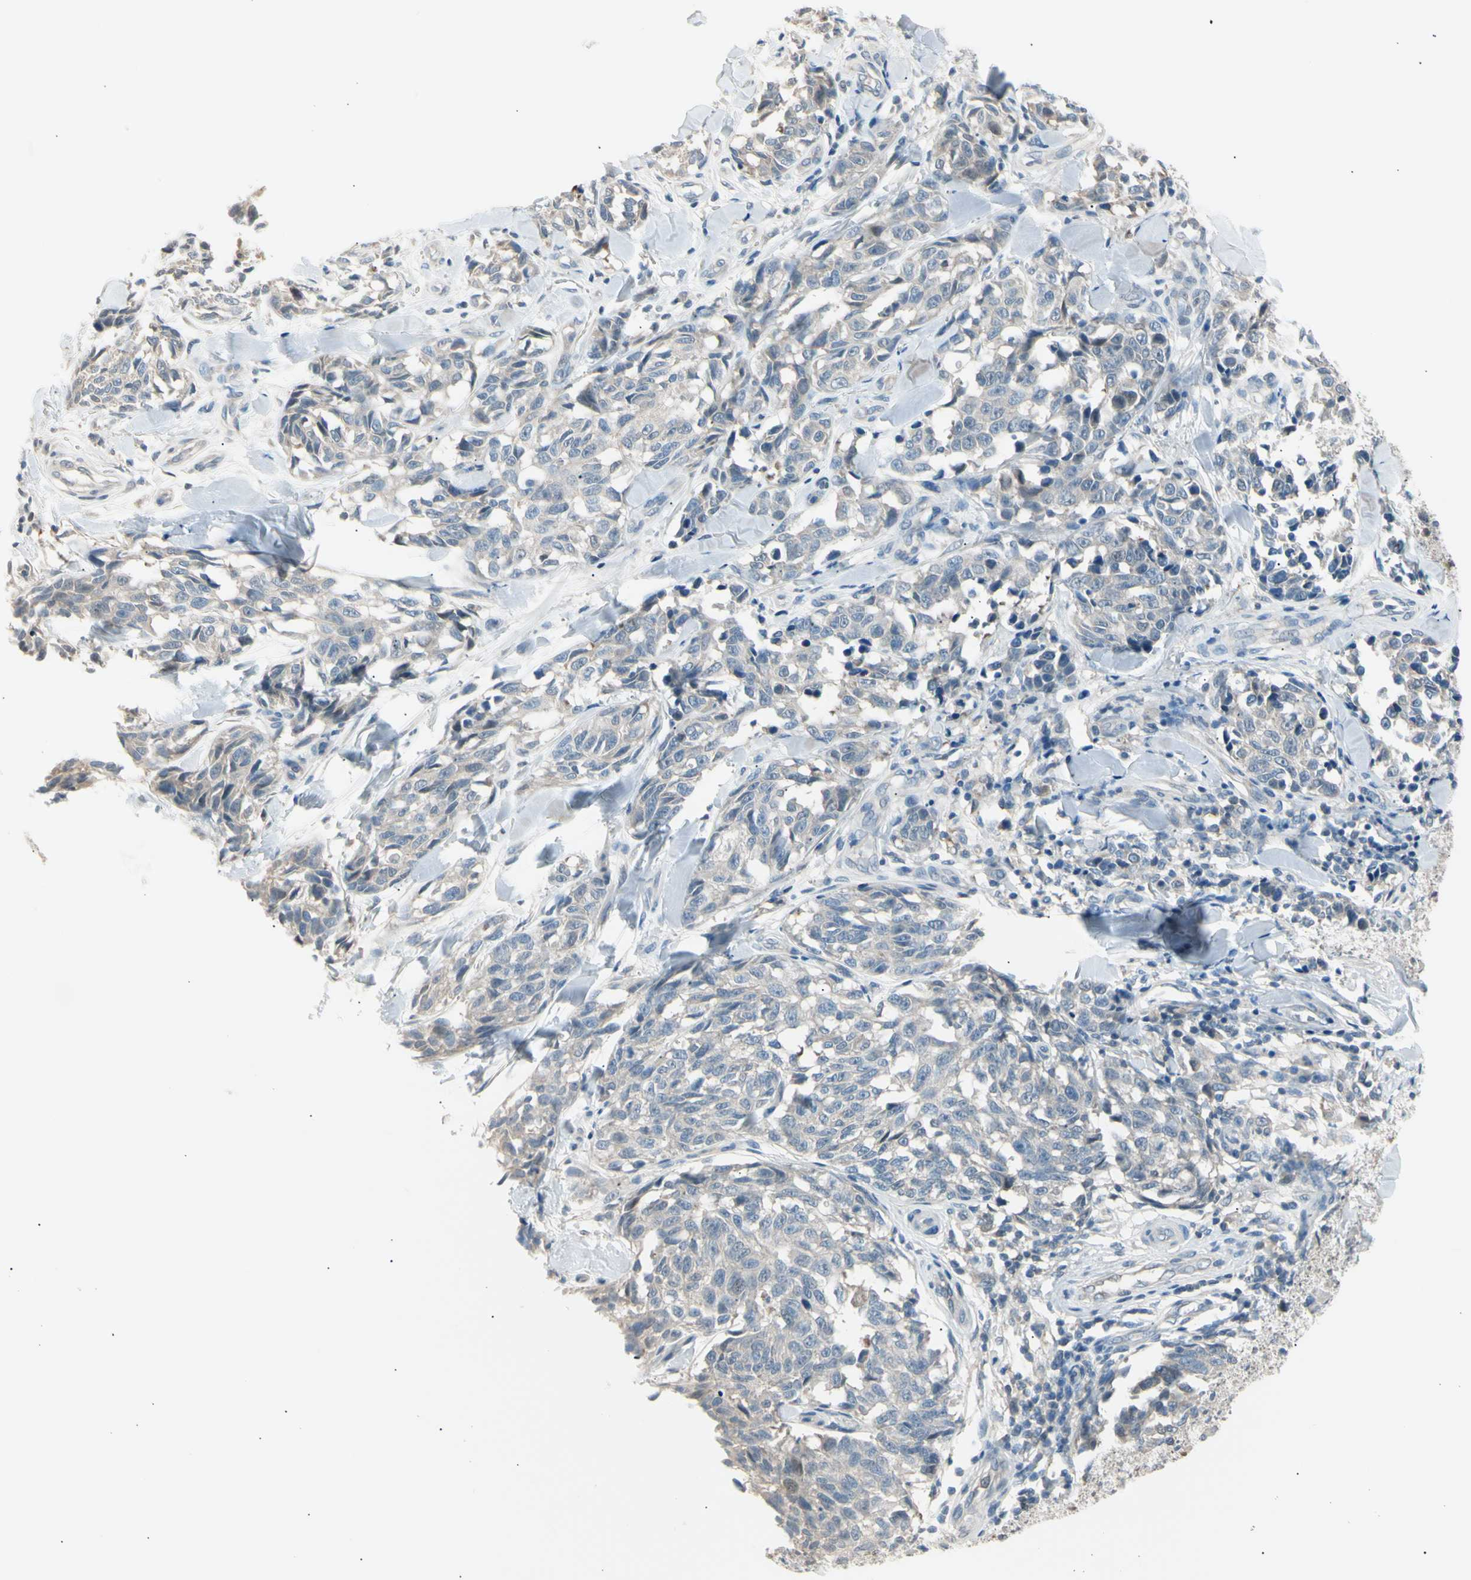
{"staining": {"intensity": "weak", "quantity": "25%-75%", "location": "cytoplasmic/membranous"}, "tissue": "melanoma", "cell_type": "Tumor cells", "image_type": "cancer", "snomed": [{"axis": "morphology", "description": "Malignant melanoma, NOS"}, {"axis": "topography", "description": "Skin"}], "caption": "A brown stain shows weak cytoplasmic/membranous positivity of a protein in human malignant melanoma tumor cells. The protein of interest is stained brown, and the nuclei are stained in blue (DAB (3,3'-diaminobenzidine) IHC with brightfield microscopy, high magnification).", "gene": "LHPP", "patient": {"sex": "female", "age": 64}}